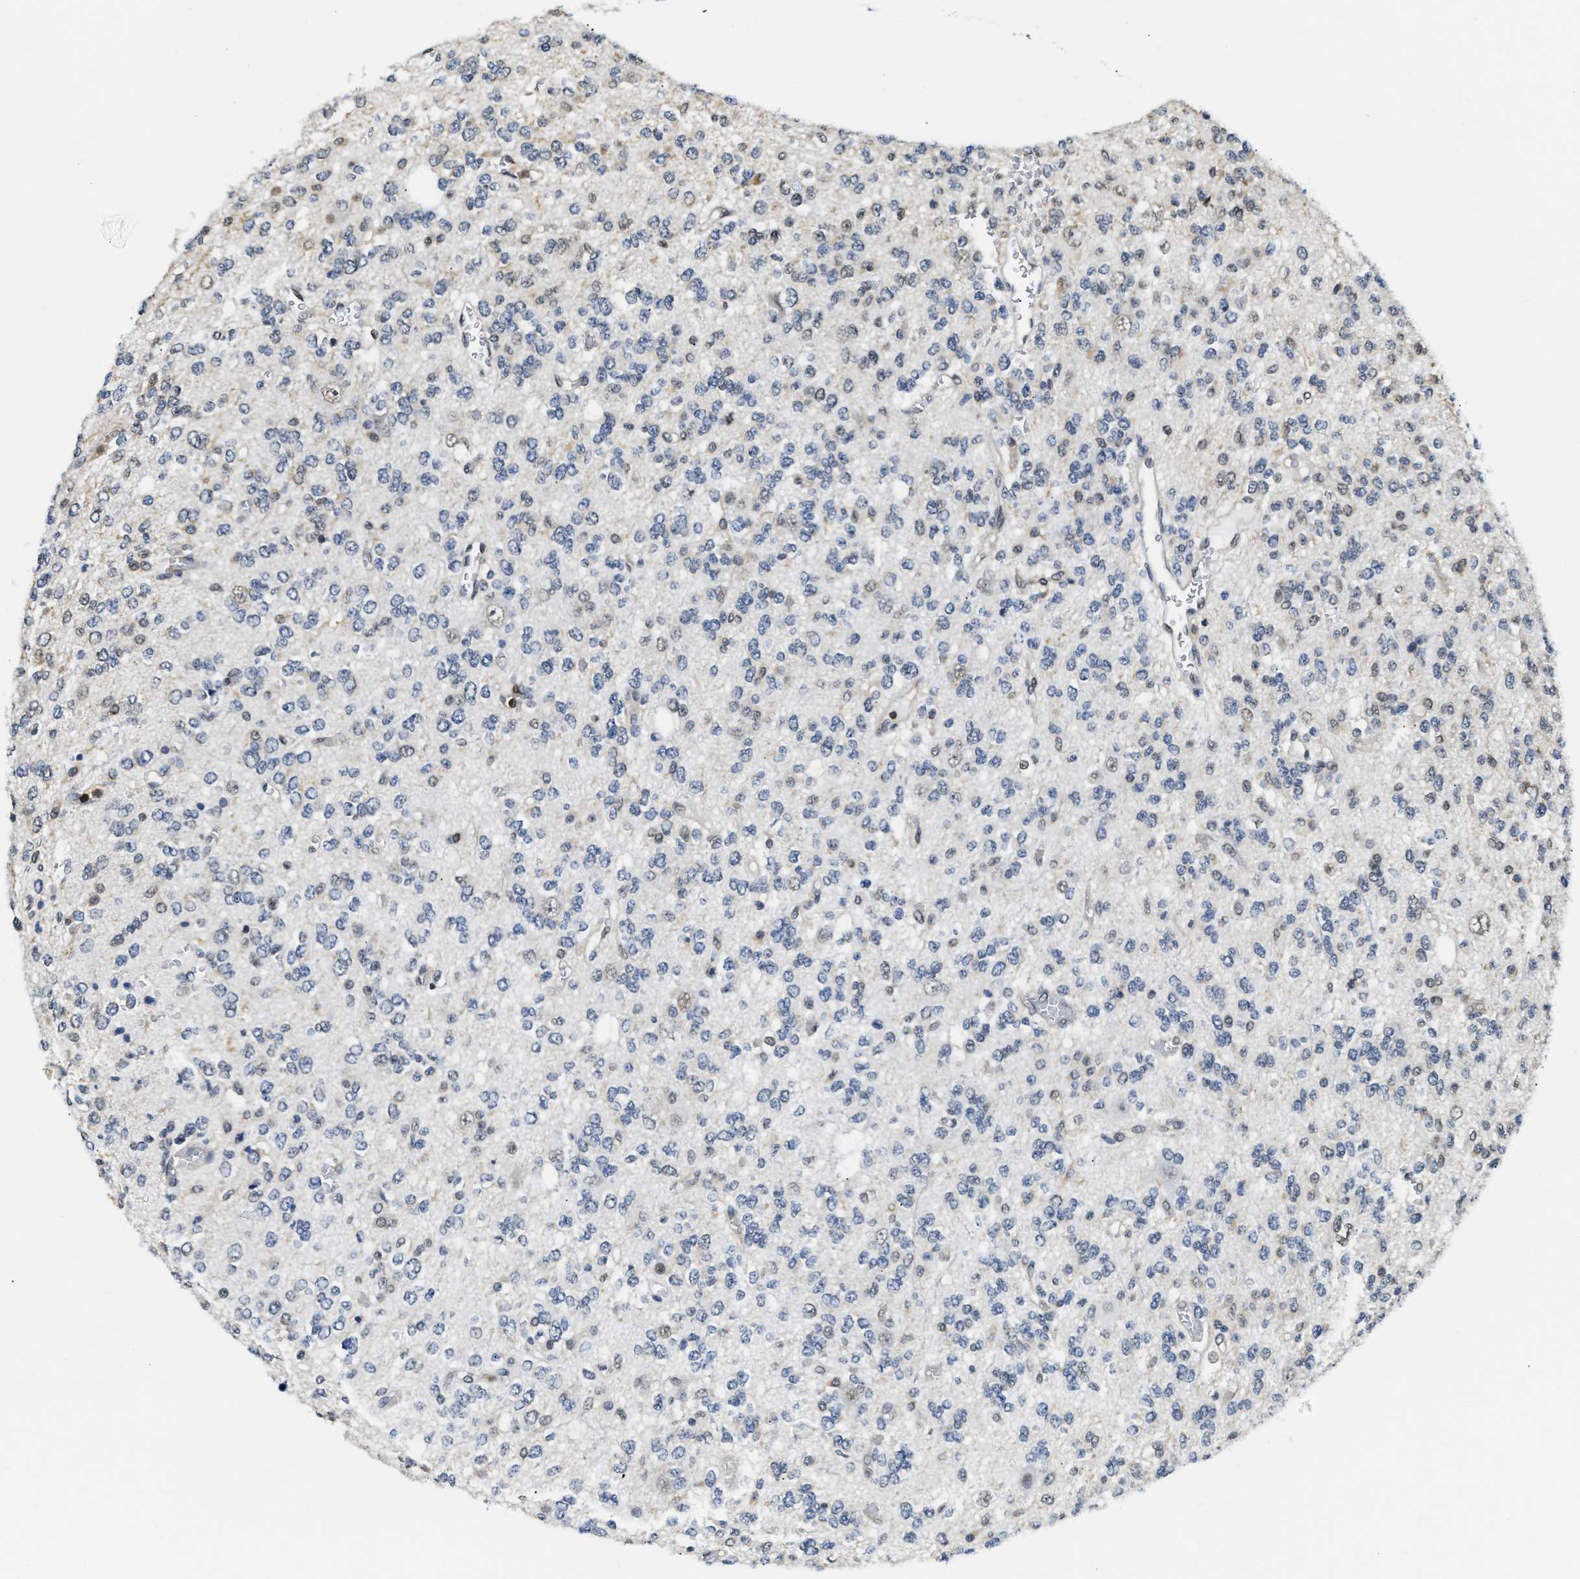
{"staining": {"intensity": "weak", "quantity": "<25%", "location": "nuclear"}, "tissue": "glioma", "cell_type": "Tumor cells", "image_type": "cancer", "snomed": [{"axis": "morphology", "description": "Glioma, malignant, Low grade"}, {"axis": "topography", "description": "Brain"}], "caption": "The histopathology image exhibits no staining of tumor cells in glioma.", "gene": "STK10", "patient": {"sex": "male", "age": 38}}